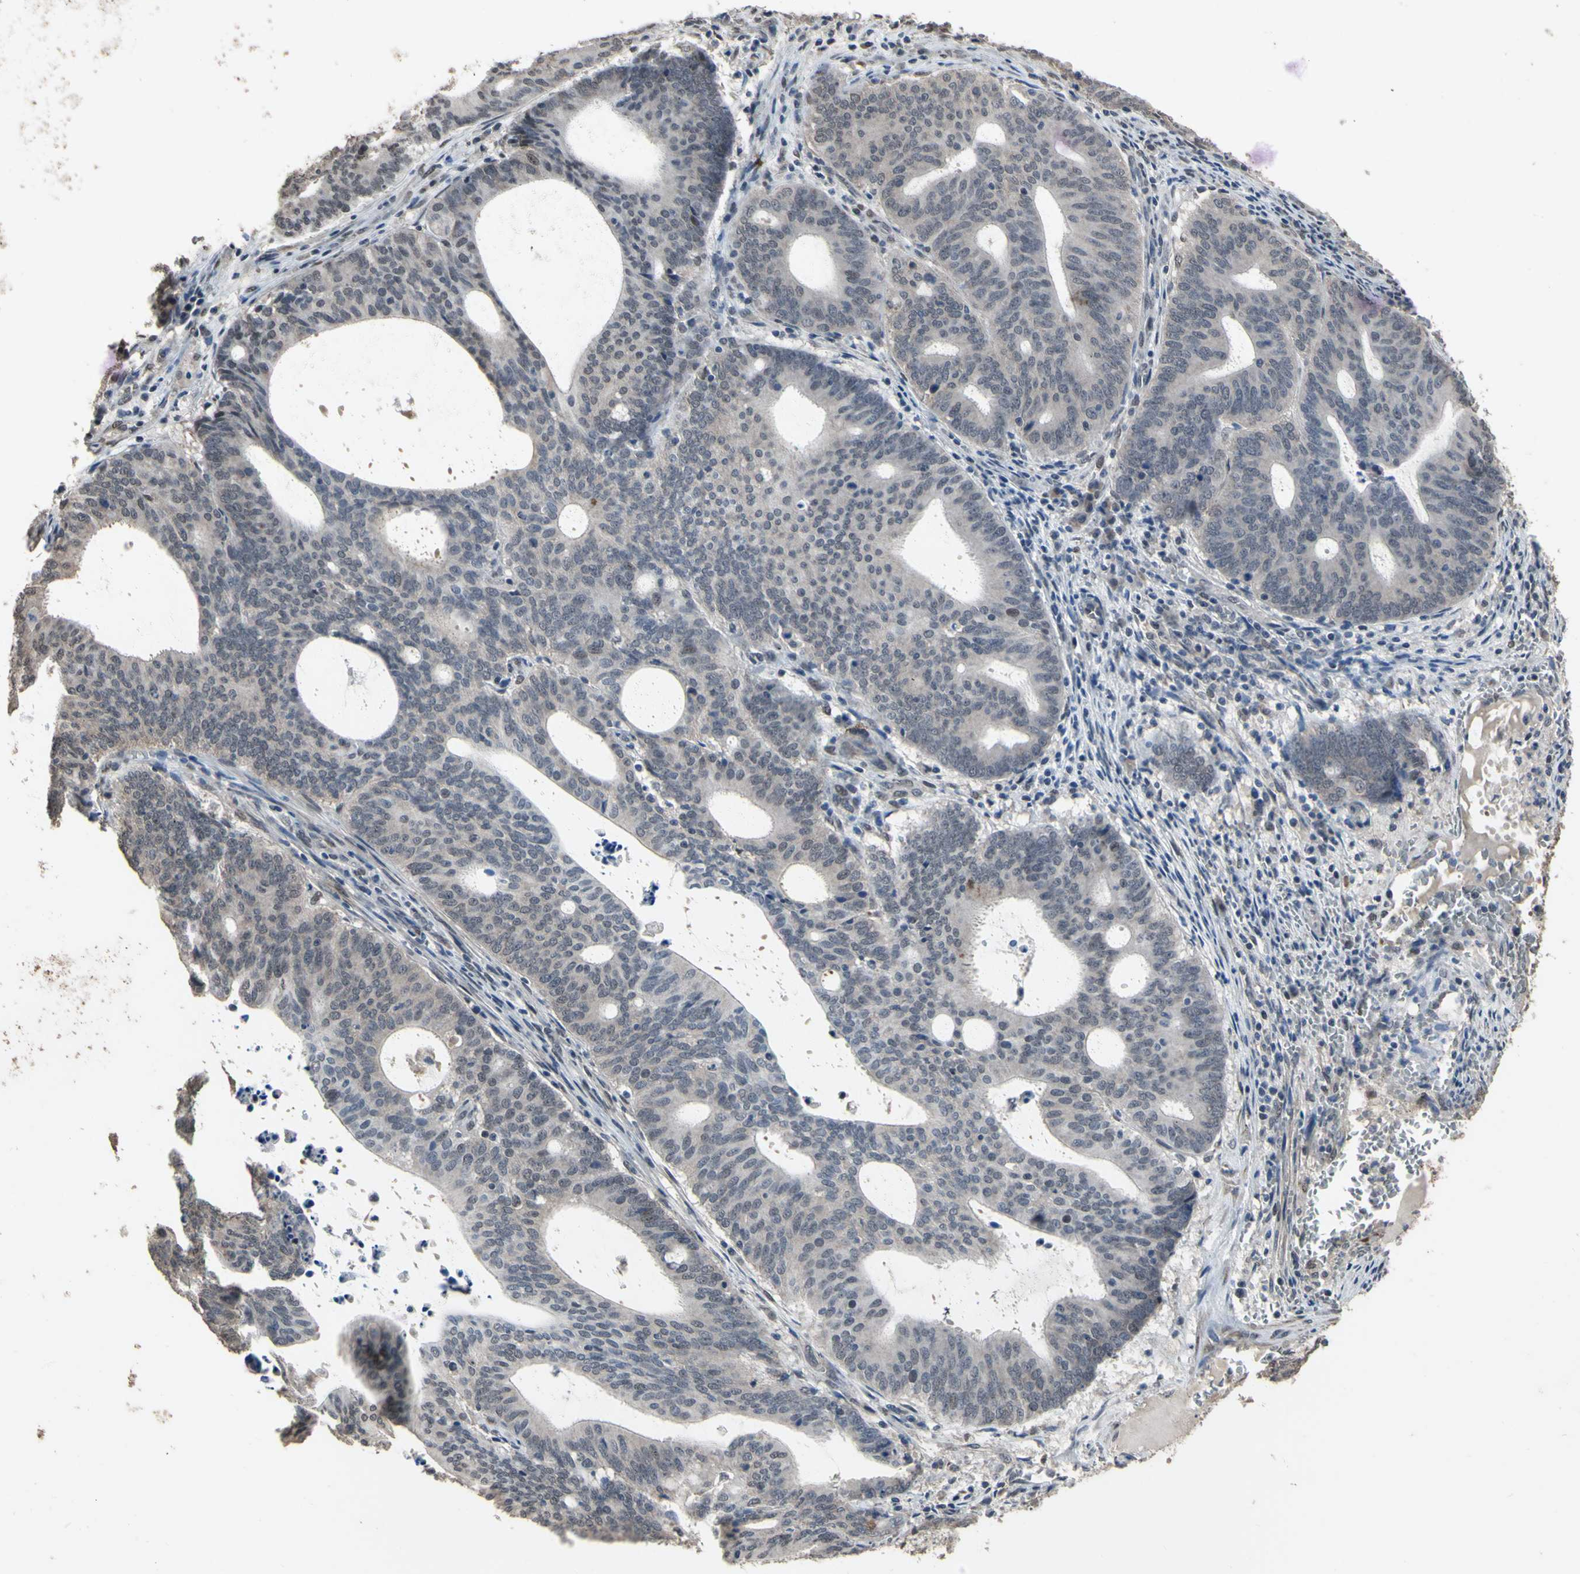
{"staining": {"intensity": "negative", "quantity": "none", "location": "none"}, "tissue": "endometrial cancer", "cell_type": "Tumor cells", "image_type": "cancer", "snomed": [{"axis": "morphology", "description": "Adenocarcinoma, NOS"}, {"axis": "topography", "description": "Uterus"}], "caption": "Immunohistochemical staining of endometrial cancer demonstrates no significant expression in tumor cells.", "gene": "ZNF174", "patient": {"sex": "female", "age": 83}}